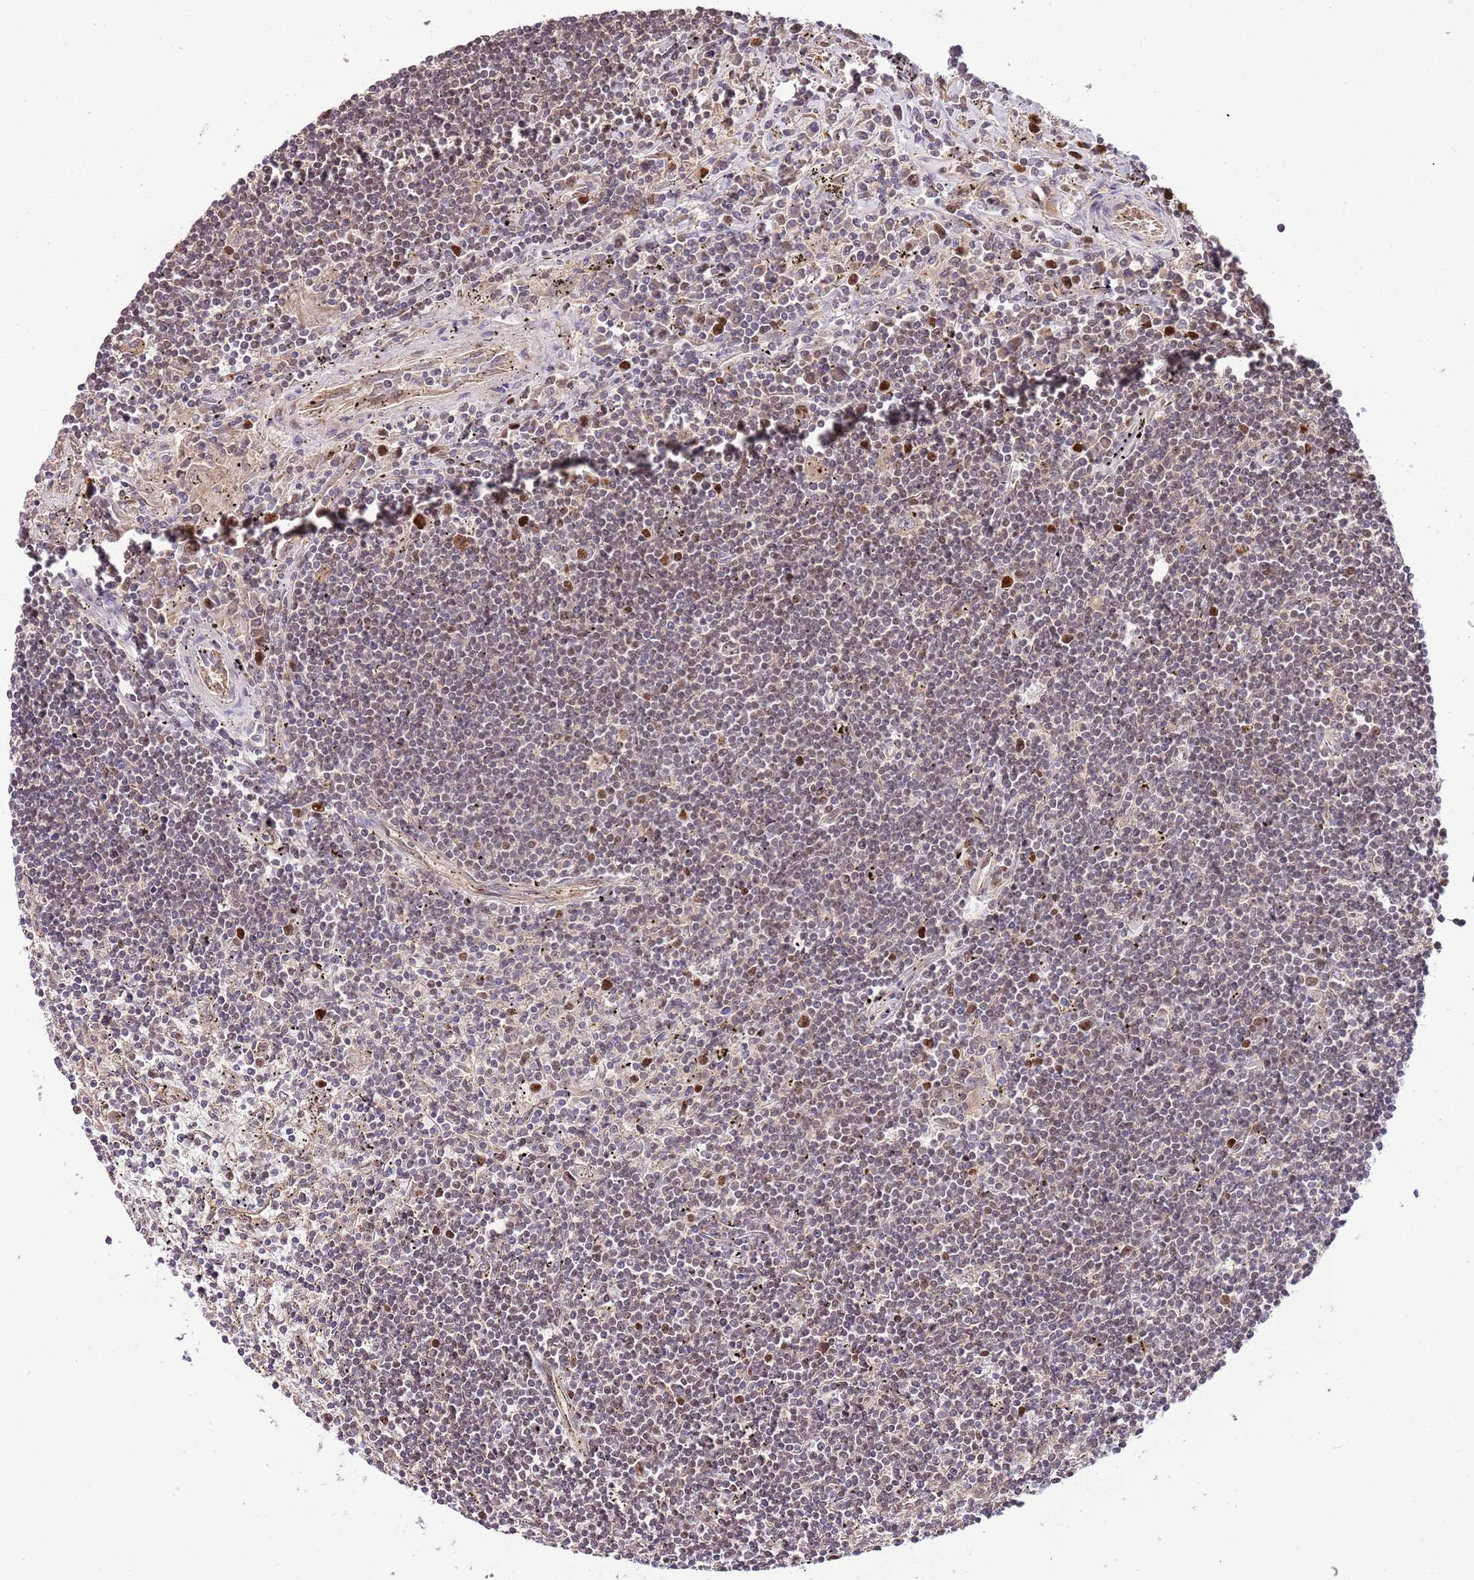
{"staining": {"intensity": "negative", "quantity": "none", "location": "none"}, "tissue": "lymphoma", "cell_type": "Tumor cells", "image_type": "cancer", "snomed": [{"axis": "morphology", "description": "Malignant lymphoma, non-Hodgkin's type, Low grade"}, {"axis": "topography", "description": "Spleen"}], "caption": "This is an immunohistochemistry photomicrograph of human lymphoma. There is no positivity in tumor cells.", "gene": "RIF1", "patient": {"sex": "male", "age": 76}}